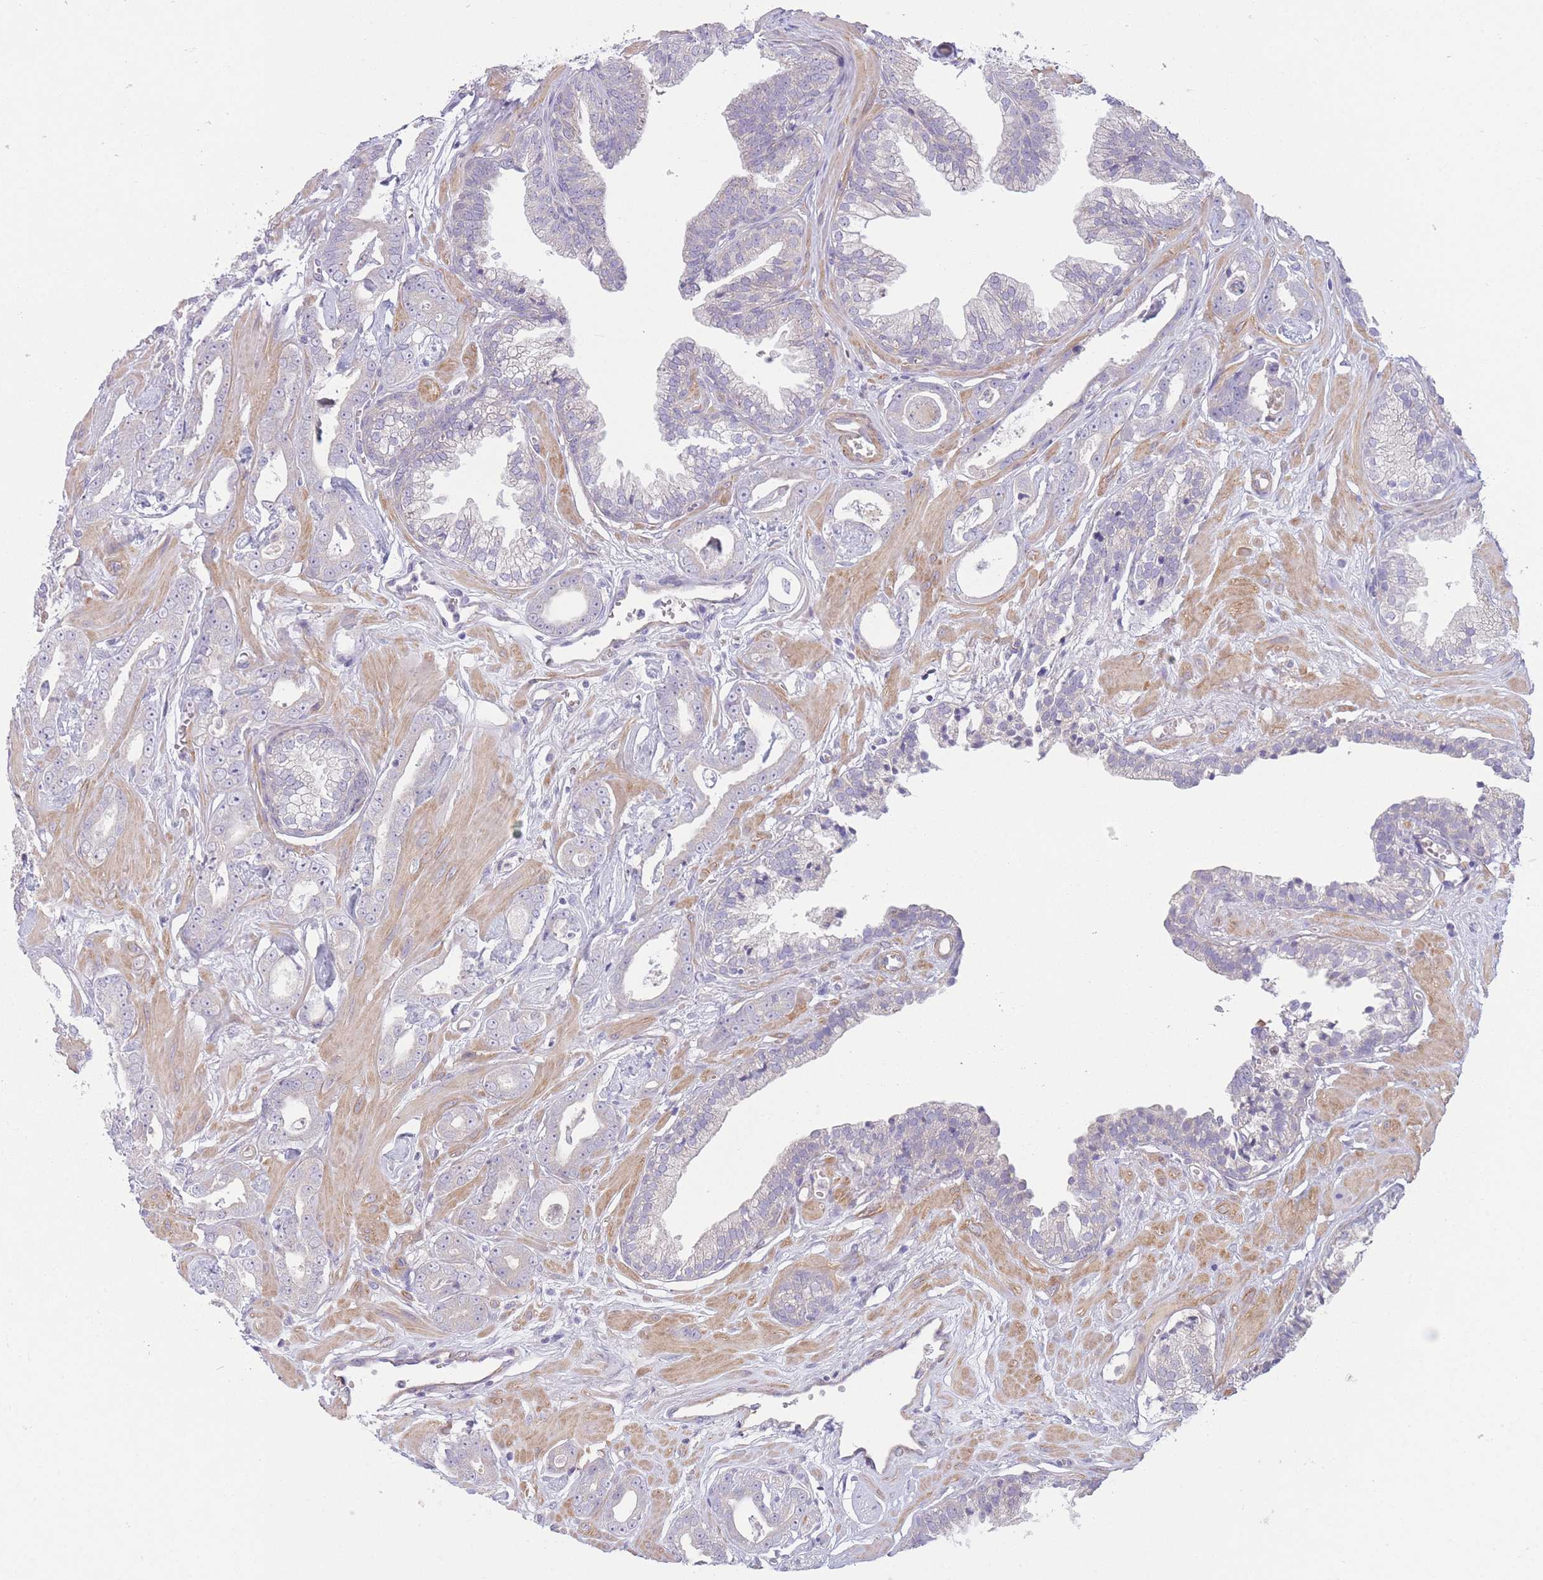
{"staining": {"intensity": "negative", "quantity": "none", "location": "none"}, "tissue": "prostate cancer", "cell_type": "Tumor cells", "image_type": "cancer", "snomed": [{"axis": "morphology", "description": "Adenocarcinoma, Low grade"}, {"axis": "topography", "description": "Prostate"}], "caption": "Immunohistochemistry histopathology image of prostate low-grade adenocarcinoma stained for a protein (brown), which exhibits no staining in tumor cells.", "gene": "PNPLA5", "patient": {"sex": "male", "age": 60}}